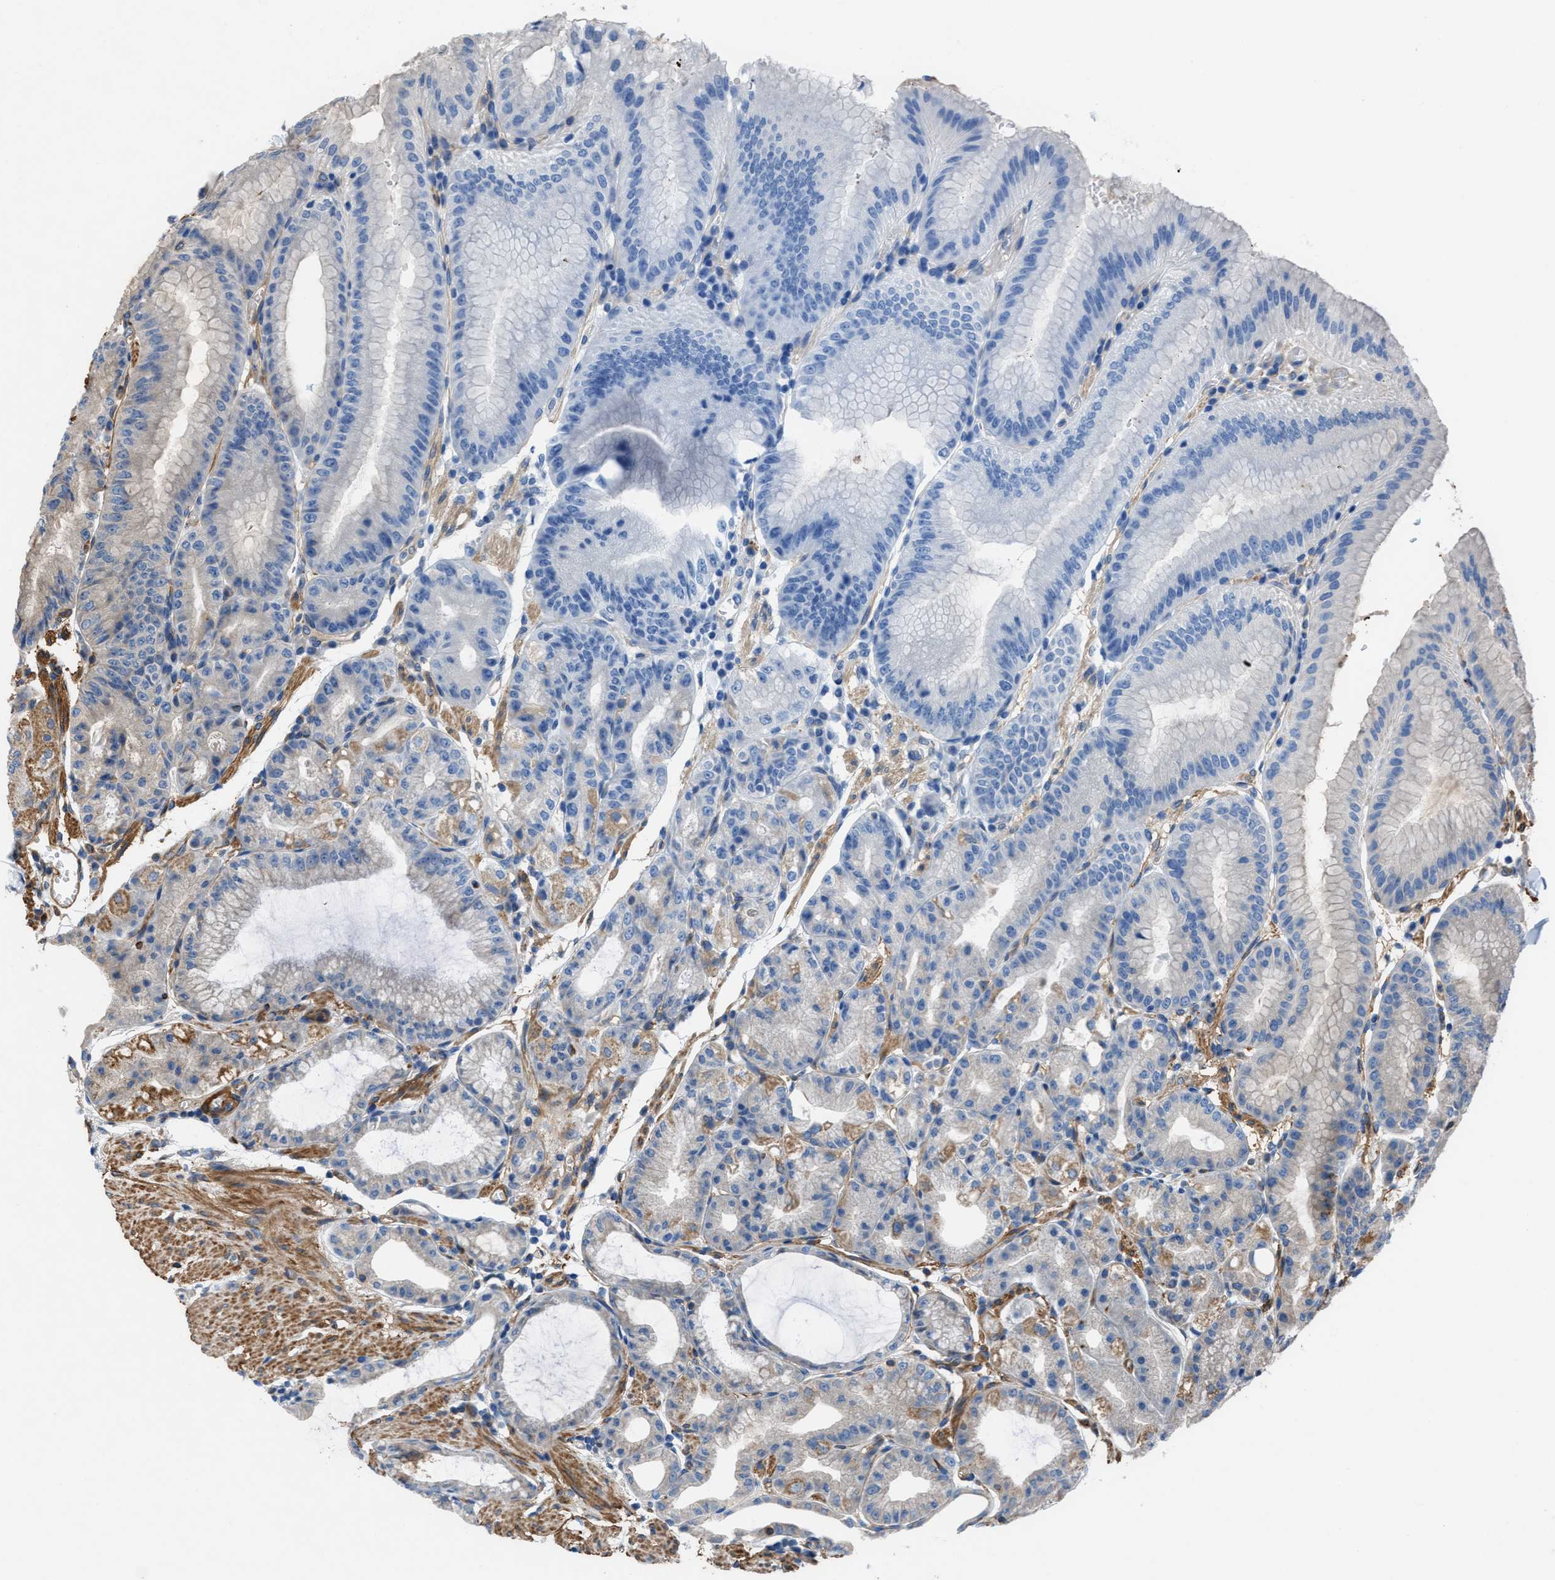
{"staining": {"intensity": "moderate", "quantity": "25%-75%", "location": "cytoplasmic/membranous"}, "tissue": "stomach", "cell_type": "Glandular cells", "image_type": "normal", "snomed": [{"axis": "morphology", "description": "Normal tissue, NOS"}, {"axis": "topography", "description": "Stomach, lower"}], "caption": "Immunohistochemistry staining of unremarkable stomach, which displays medium levels of moderate cytoplasmic/membranous staining in approximately 25%-75% of glandular cells indicating moderate cytoplasmic/membranous protein positivity. The staining was performed using DAB (3,3'-diaminobenzidine) (brown) for protein detection and nuclei were counterstained in hematoxylin (blue).", "gene": "SLC6A9", "patient": {"sex": "male", "age": 71}}